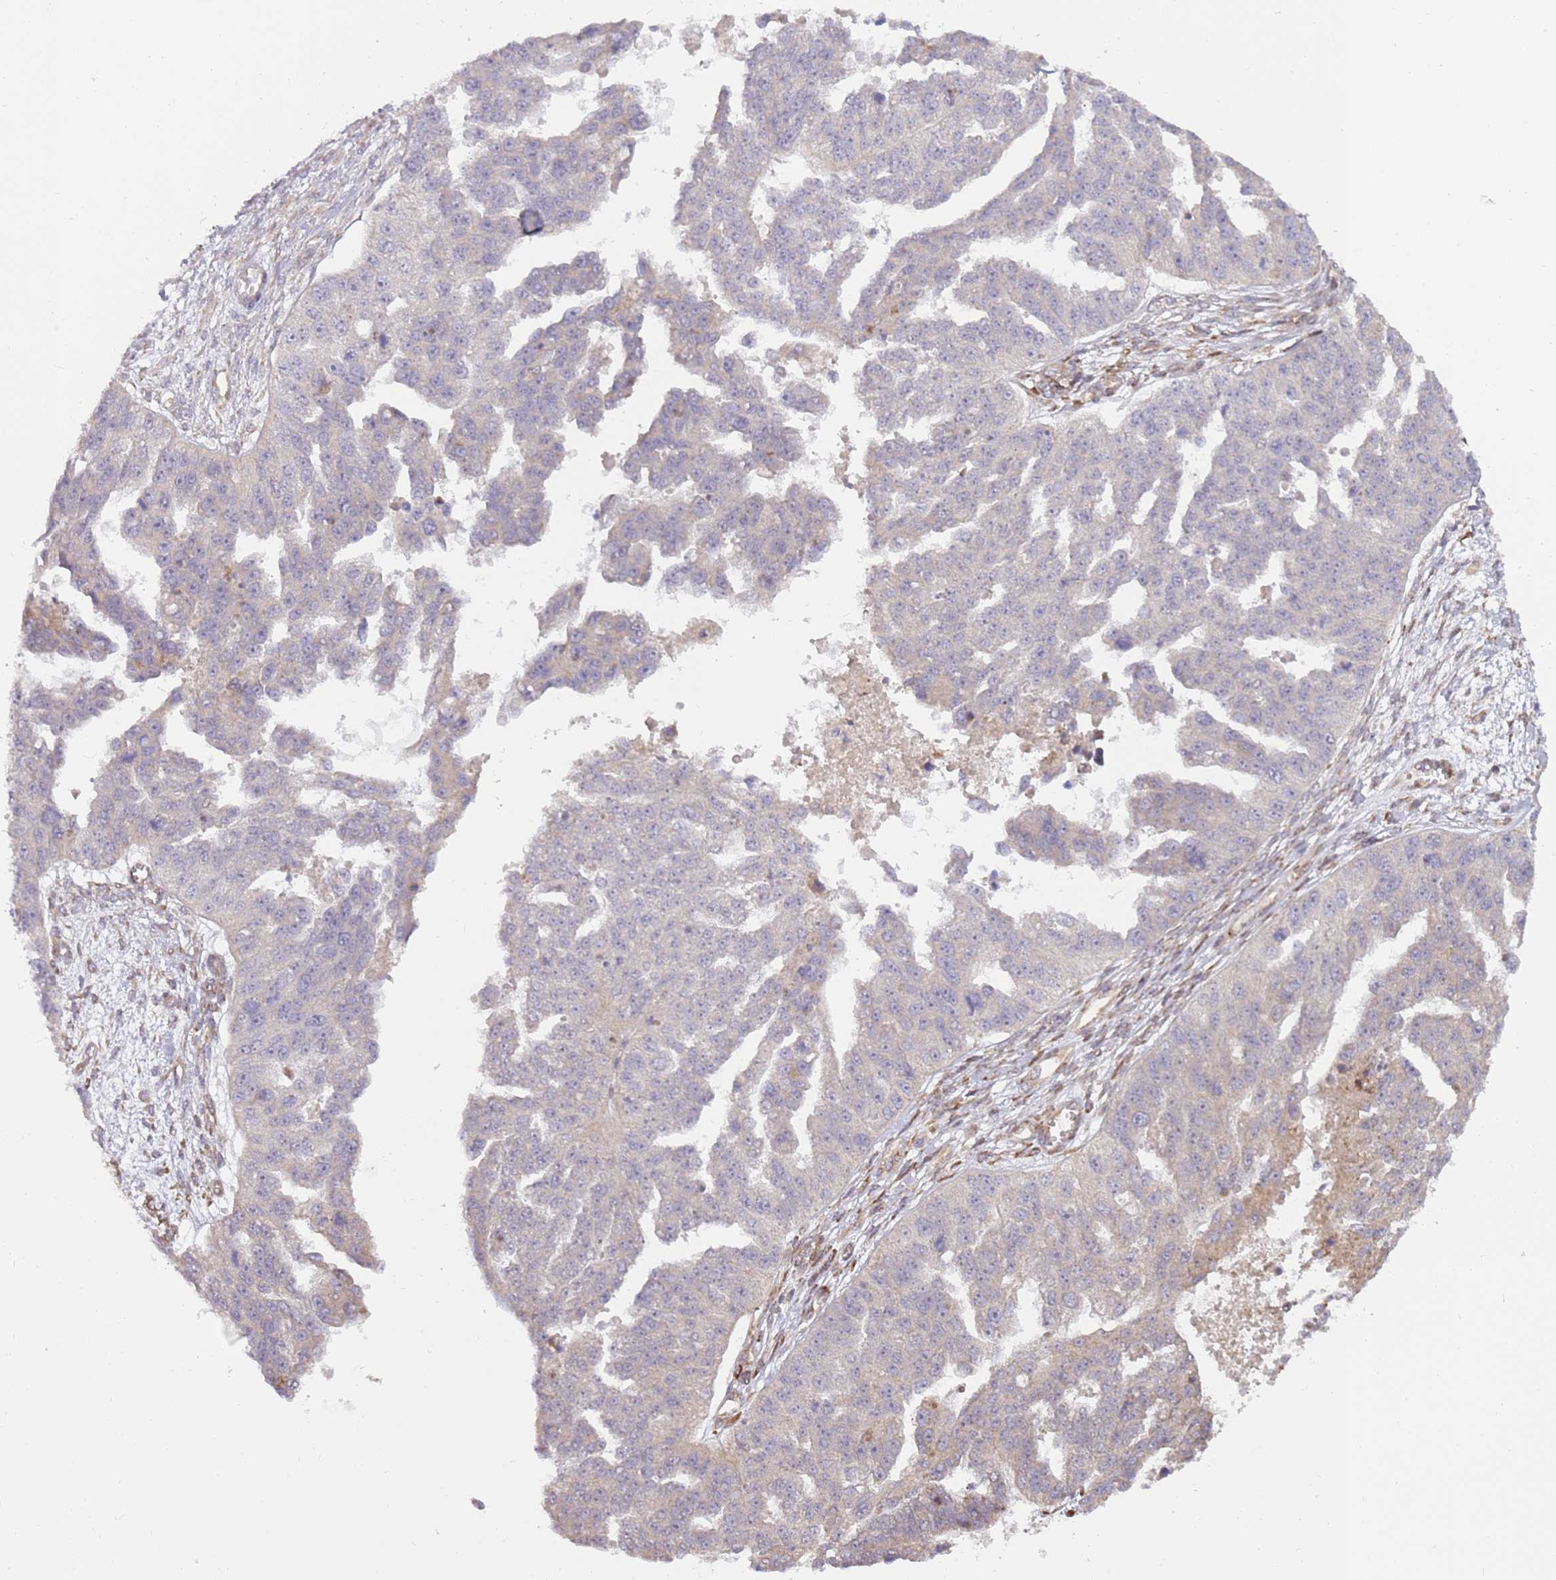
{"staining": {"intensity": "weak", "quantity": "<25%", "location": "cytoplasmic/membranous"}, "tissue": "ovarian cancer", "cell_type": "Tumor cells", "image_type": "cancer", "snomed": [{"axis": "morphology", "description": "Cystadenocarcinoma, serous, NOS"}, {"axis": "topography", "description": "Ovary"}], "caption": "This is an immunohistochemistry (IHC) image of ovarian cancer (serous cystadenocarcinoma). There is no positivity in tumor cells.", "gene": "GRAP", "patient": {"sex": "female", "age": 58}}